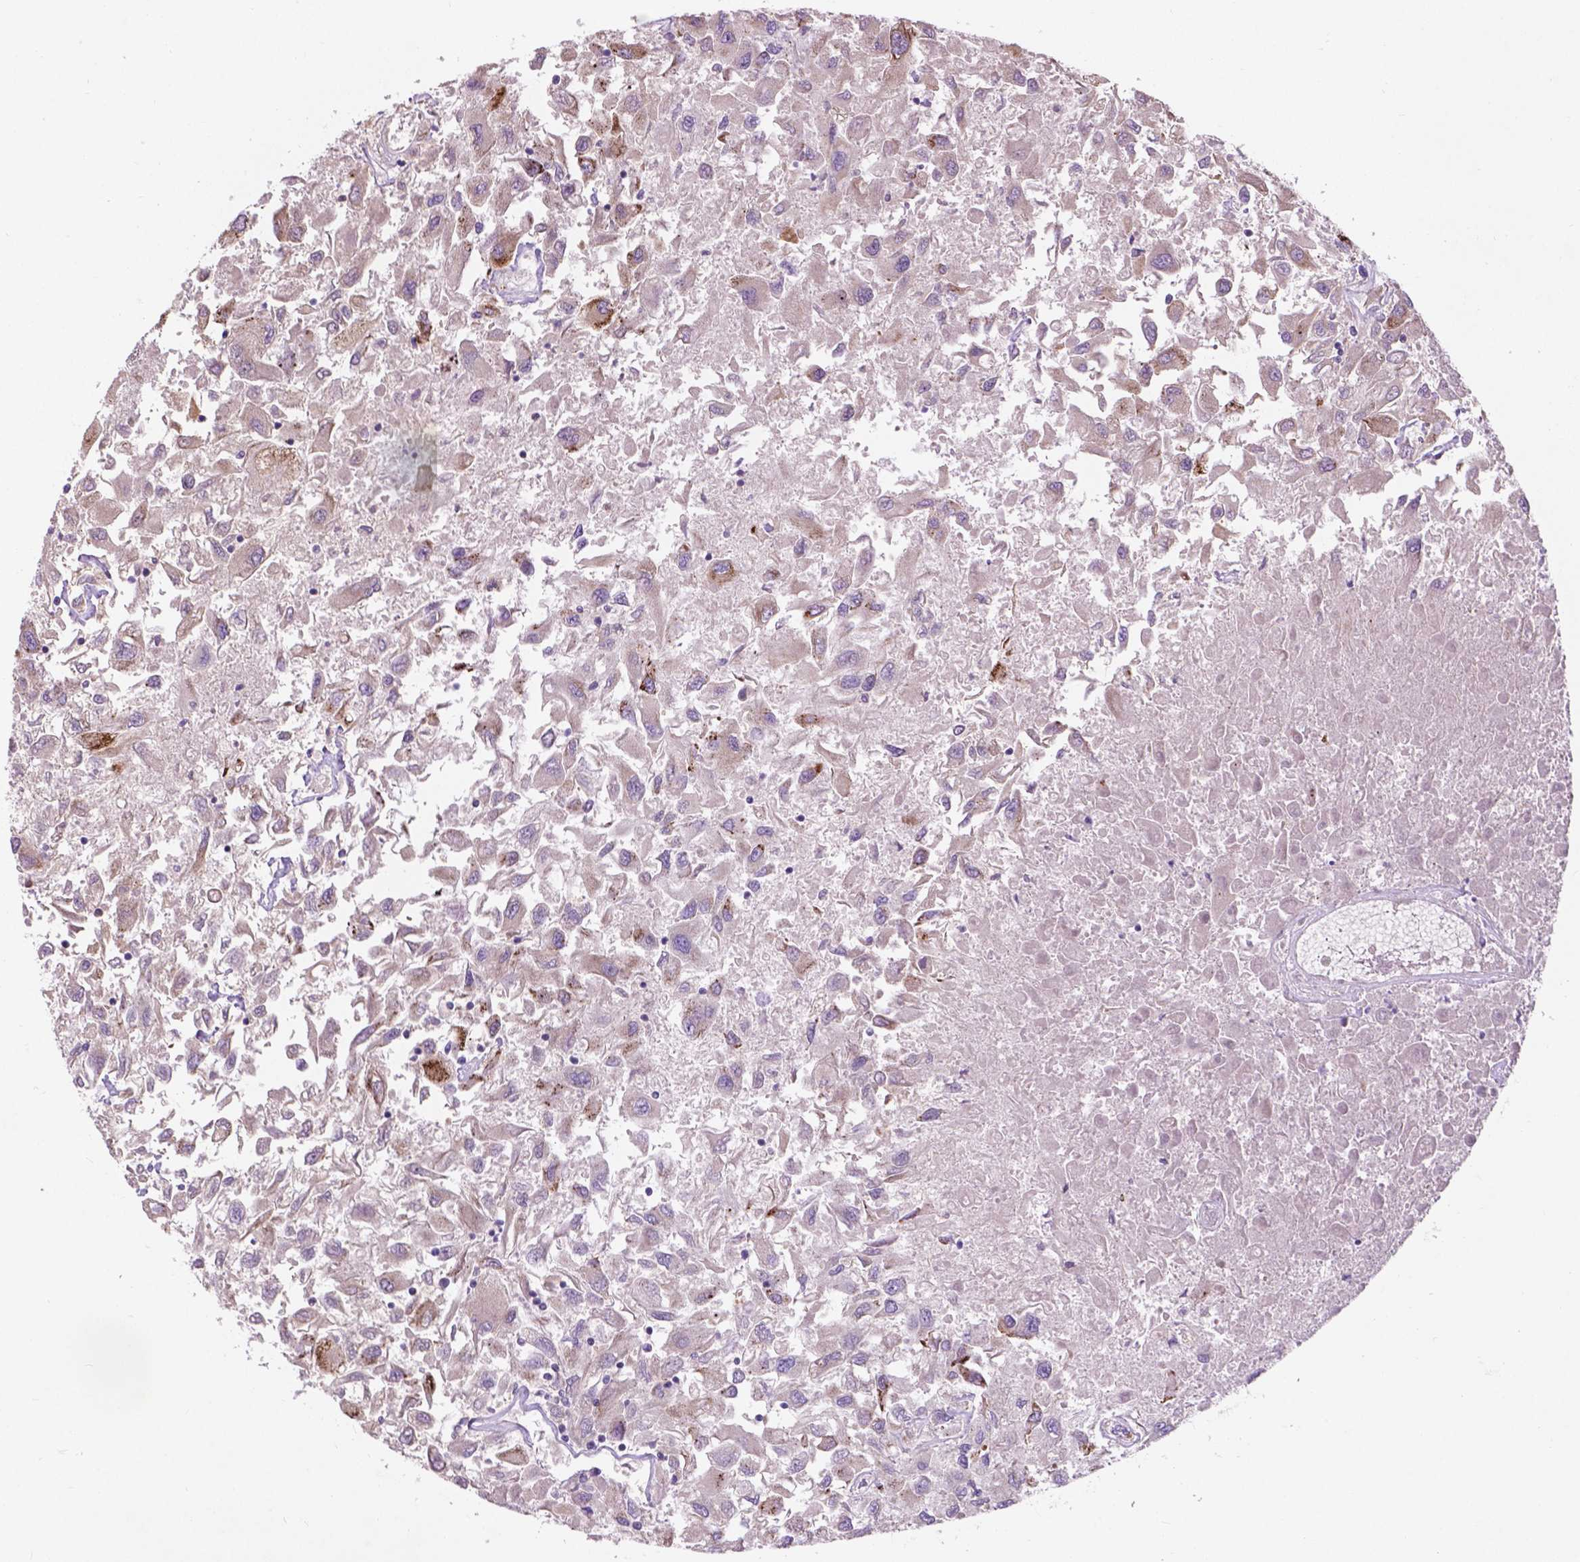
{"staining": {"intensity": "weak", "quantity": ">75%", "location": "cytoplasmic/membranous"}, "tissue": "renal cancer", "cell_type": "Tumor cells", "image_type": "cancer", "snomed": [{"axis": "morphology", "description": "Adenocarcinoma, NOS"}, {"axis": "topography", "description": "Kidney"}], "caption": "Protein expression analysis of human renal cancer (adenocarcinoma) reveals weak cytoplasmic/membranous staining in approximately >75% of tumor cells.", "gene": "NOXO1", "patient": {"sex": "female", "age": 76}}